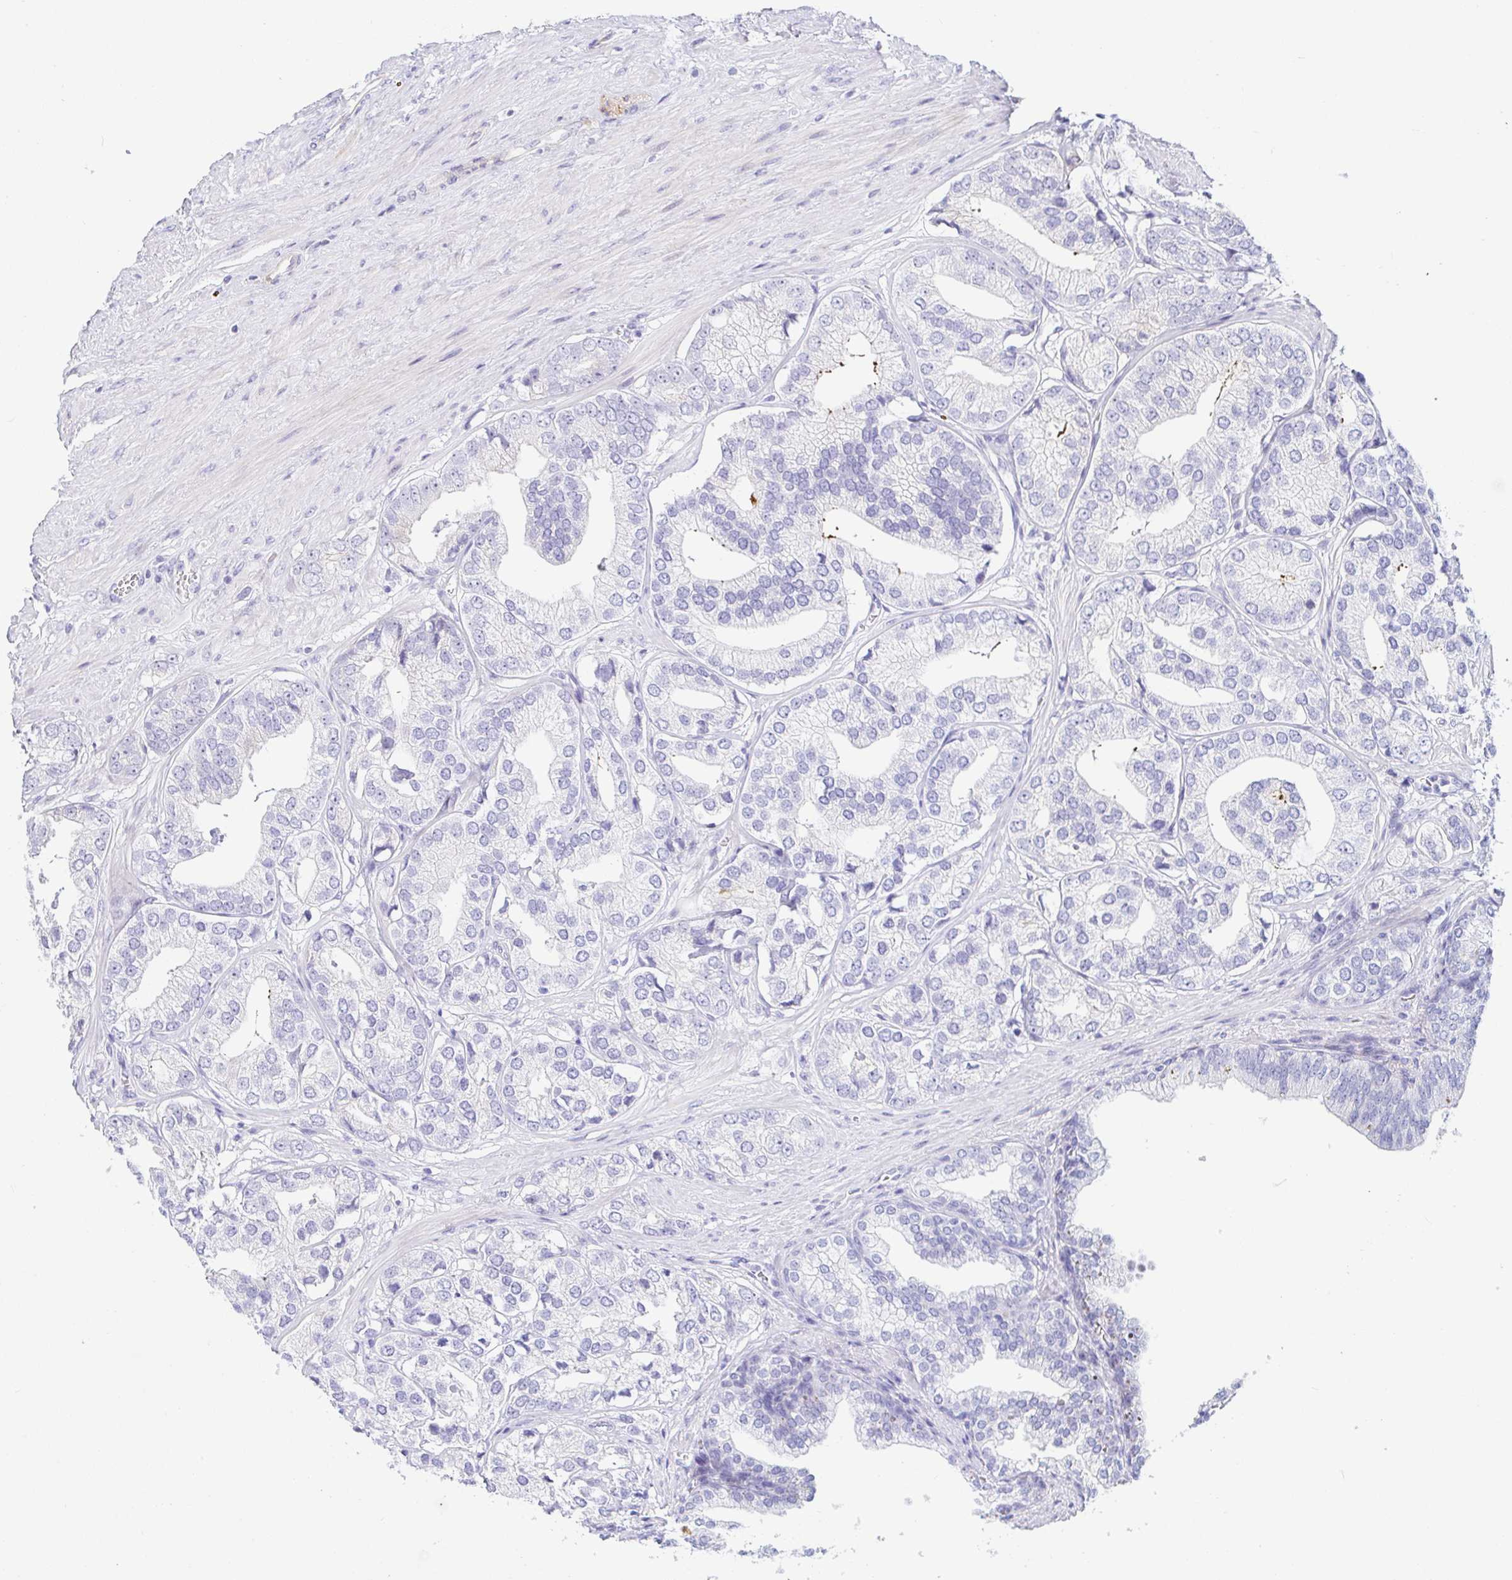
{"staining": {"intensity": "negative", "quantity": "none", "location": "none"}, "tissue": "prostate cancer", "cell_type": "Tumor cells", "image_type": "cancer", "snomed": [{"axis": "morphology", "description": "Adenocarcinoma, High grade"}, {"axis": "topography", "description": "Prostate"}], "caption": "The immunohistochemistry (IHC) histopathology image has no significant expression in tumor cells of prostate cancer (high-grade adenocarcinoma) tissue.", "gene": "PINLYP", "patient": {"sex": "male", "age": 58}}